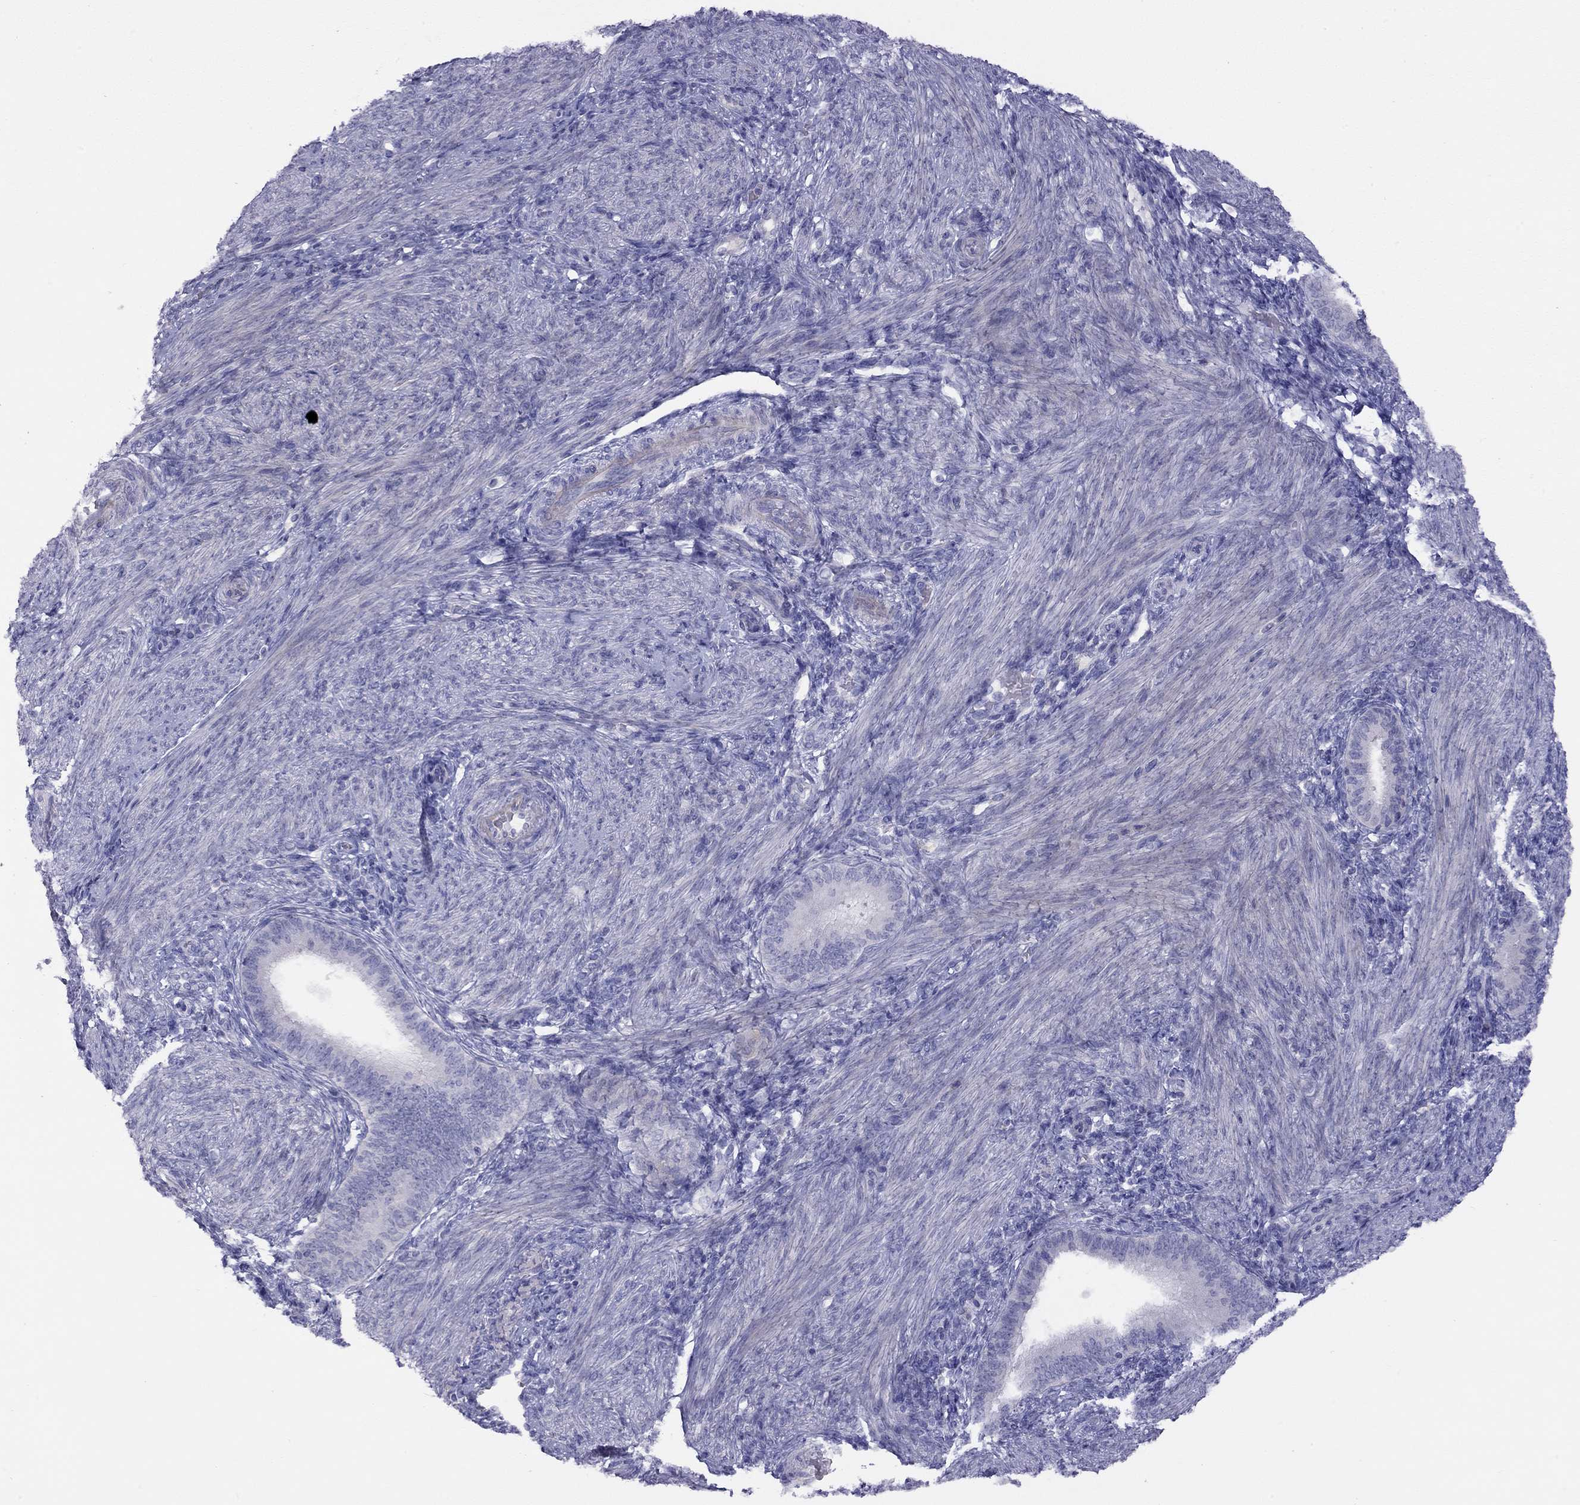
{"staining": {"intensity": "negative", "quantity": "none", "location": "none"}, "tissue": "endometrium", "cell_type": "Cells in endometrial stroma", "image_type": "normal", "snomed": [{"axis": "morphology", "description": "Normal tissue, NOS"}, {"axis": "topography", "description": "Endometrium"}], "caption": "Photomicrograph shows no protein staining in cells in endometrial stroma of unremarkable endometrium. (Brightfield microscopy of DAB (3,3'-diaminobenzidine) IHC at high magnification).", "gene": "CPNE4", "patient": {"sex": "female", "age": 39}}